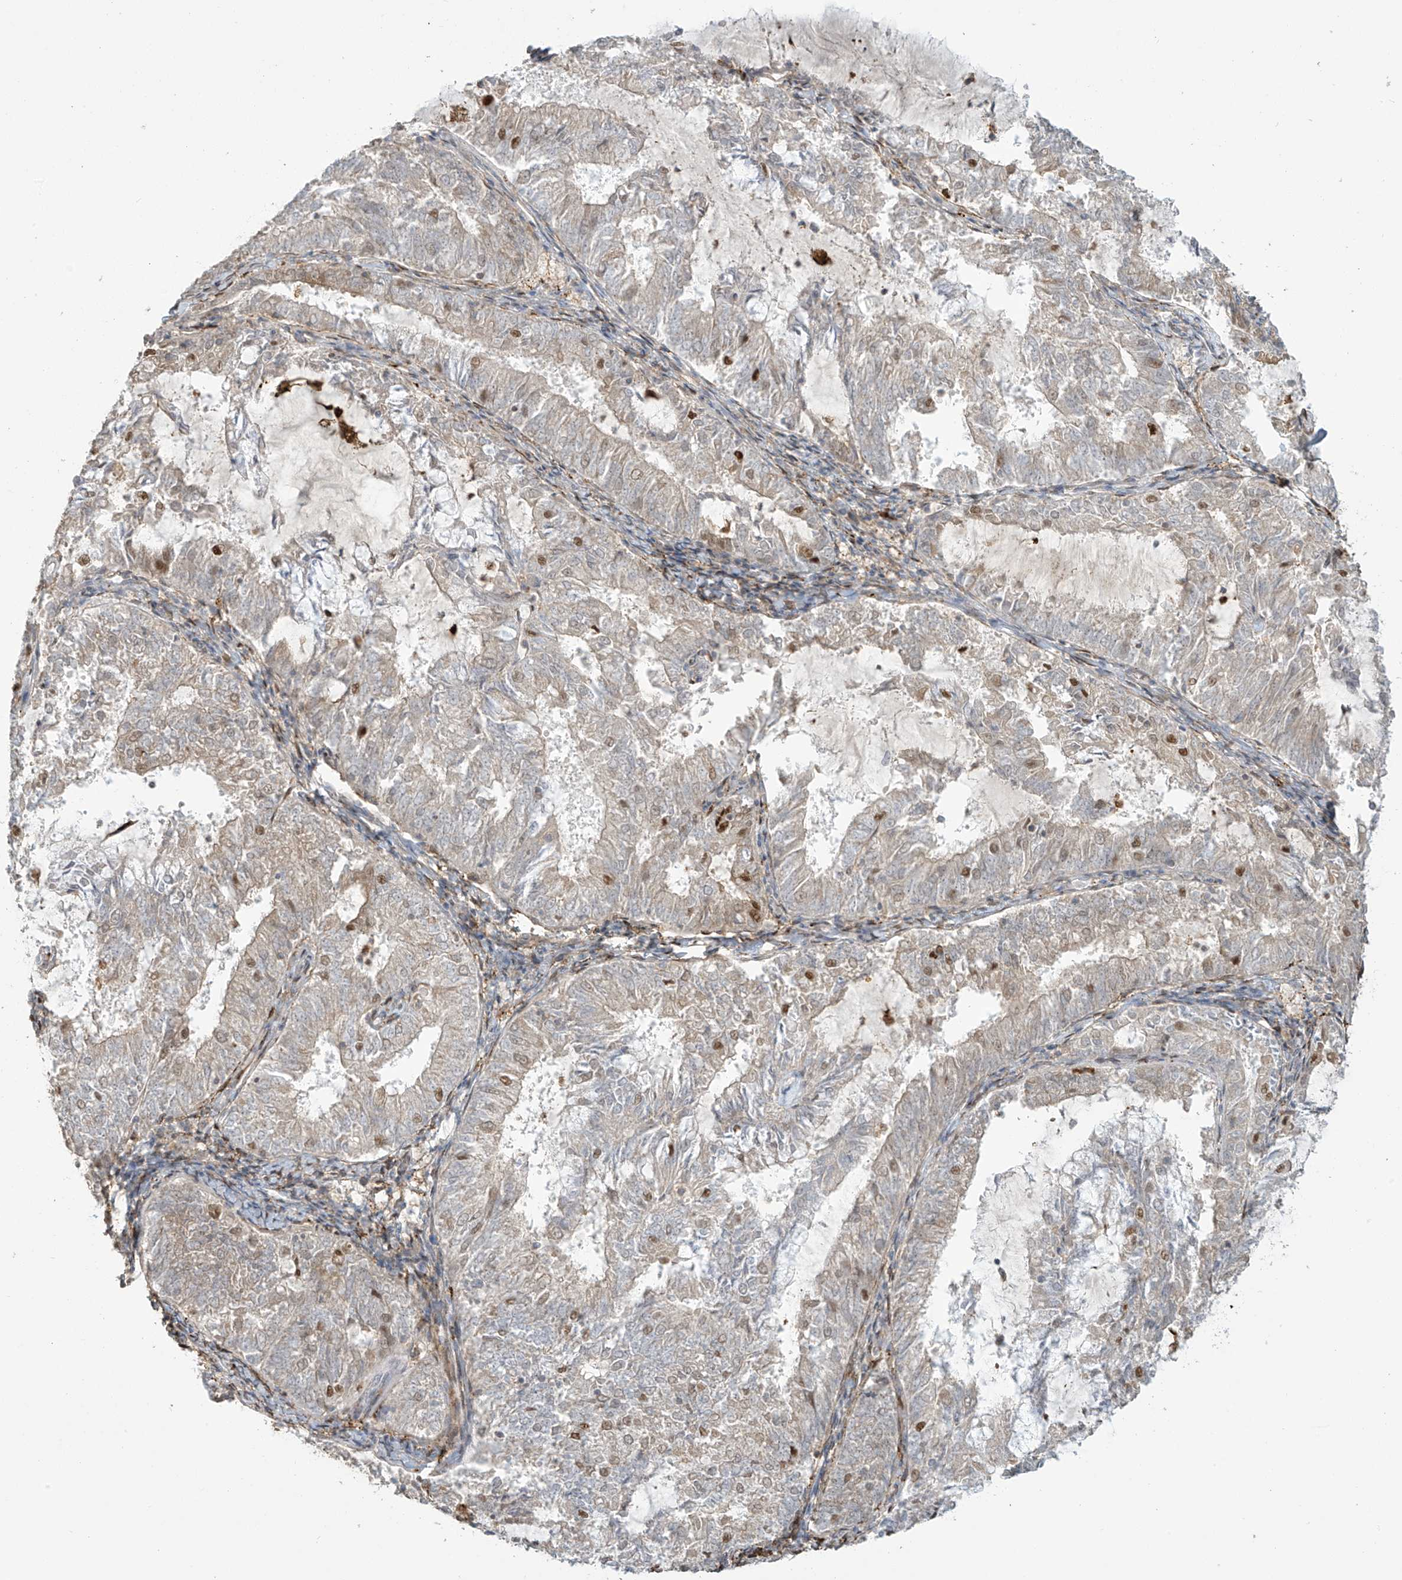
{"staining": {"intensity": "moderate", "quantity": "<25%", "location": "nuclear"}, "tissue": "endometrial cancer", "cell_type": "Tumor cells", "image_type": "cancer", "snomed": [{"axis": "morphology", "description": "Adenocarcinoma, NOS"}, {"axis": "topography", "description": "Endometrium"}], "caption": "Protein staining reveals moderate nuclear positivity in about <25% of tumor cells in endometrial adenocarcinoma.", "gene": "TAGAP", "patient": {"sex": "female", "age": 57}}